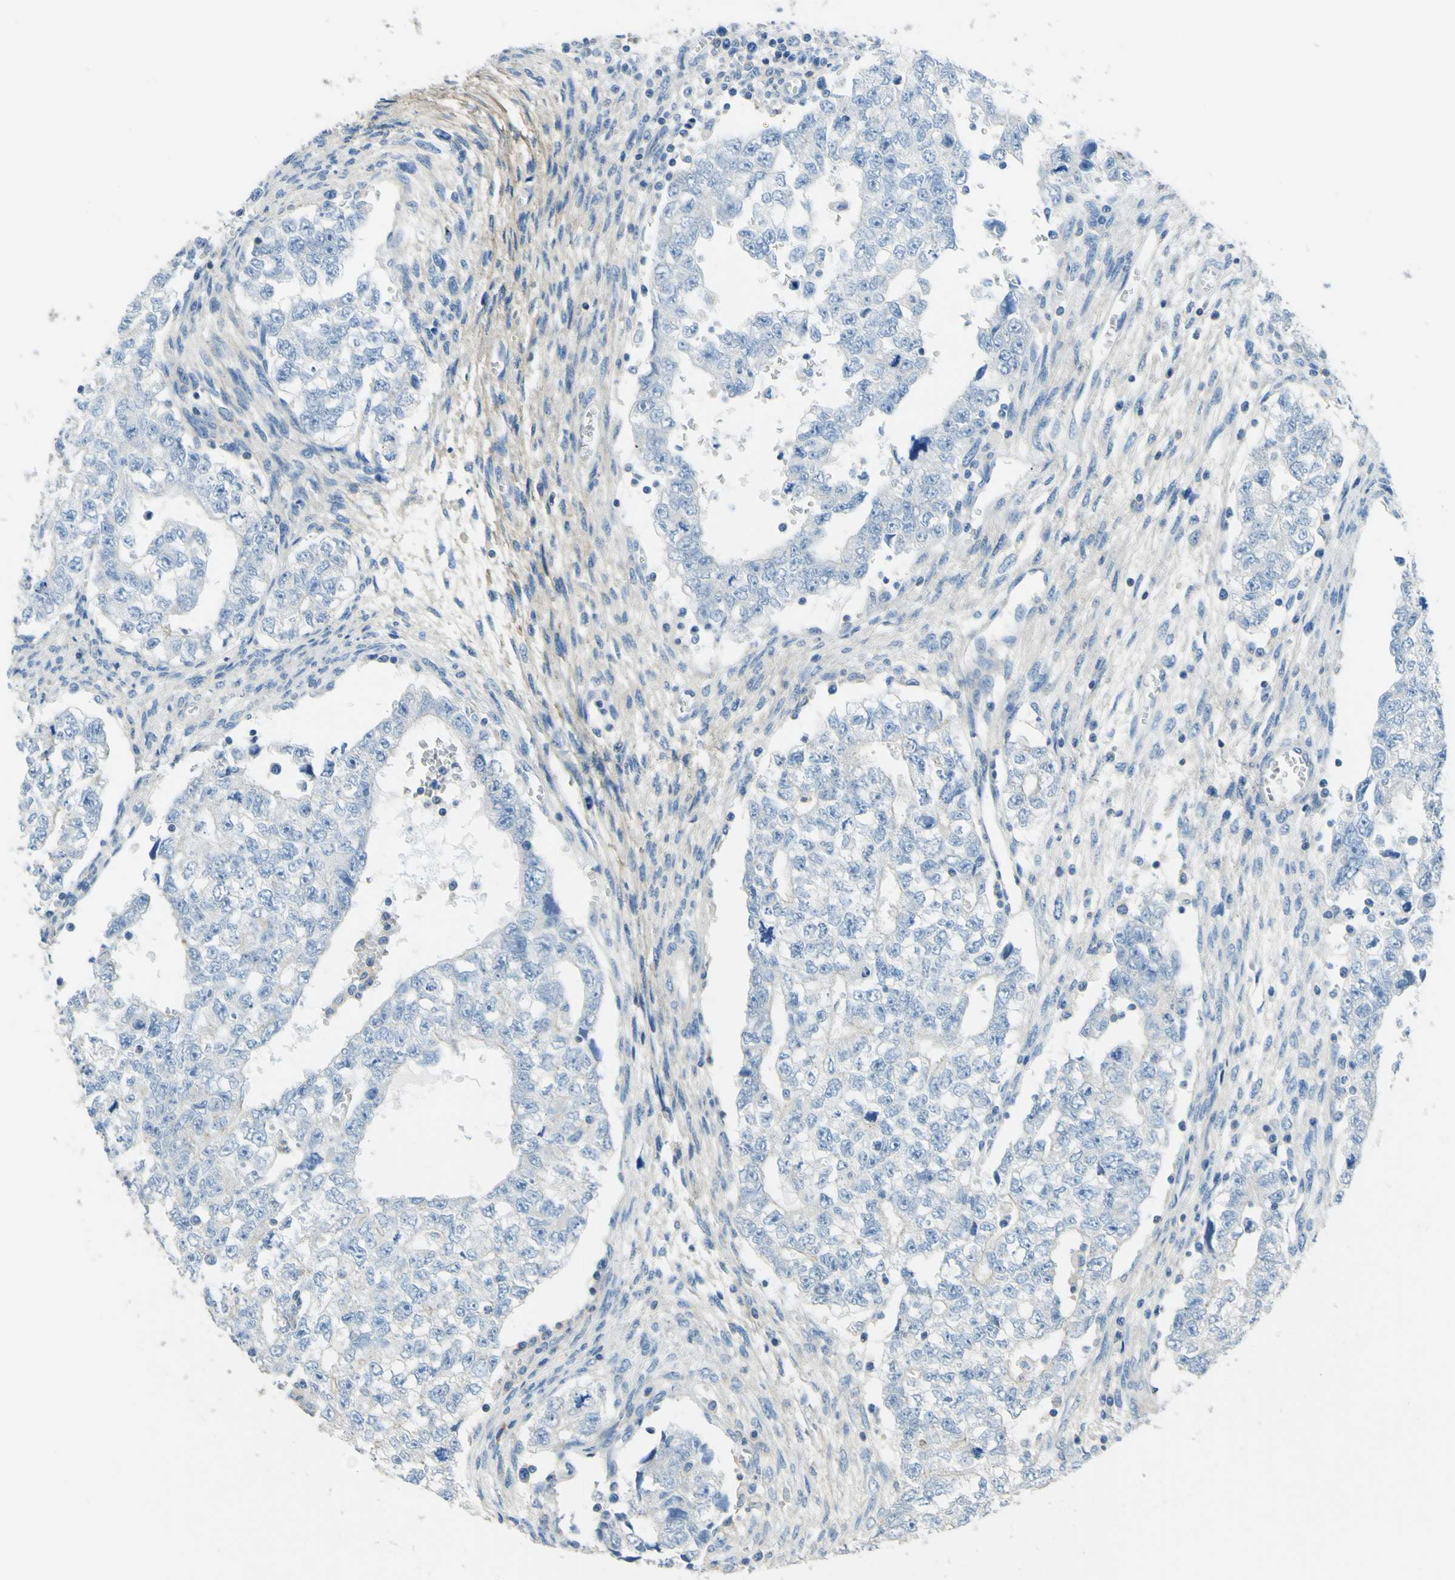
{"staining": {"intensity": "negative", "quantity": "none", "location": "none"}, "tissue": "testis cancer", "cell_type": "Tumor cells", "image_type": "cancer", "snomed": [{"axis": "morphology", "description": "Seminoma, NOS"}, {"axis": "morphology", "description": "Carcinoma, Embryonal, NOS"}, {"axis": "topography", "description": "Testis"}], "caption": "Immunohistochemical staining of testis cancer (embryonal carcinoma) exhibits no significant staining in tumor cells. (DAB (3,3'-diaminobenzidine) immunohistochemistry, high magnification).", "gene": "OGN", "patient": {"sex": "male", "age": 38}}